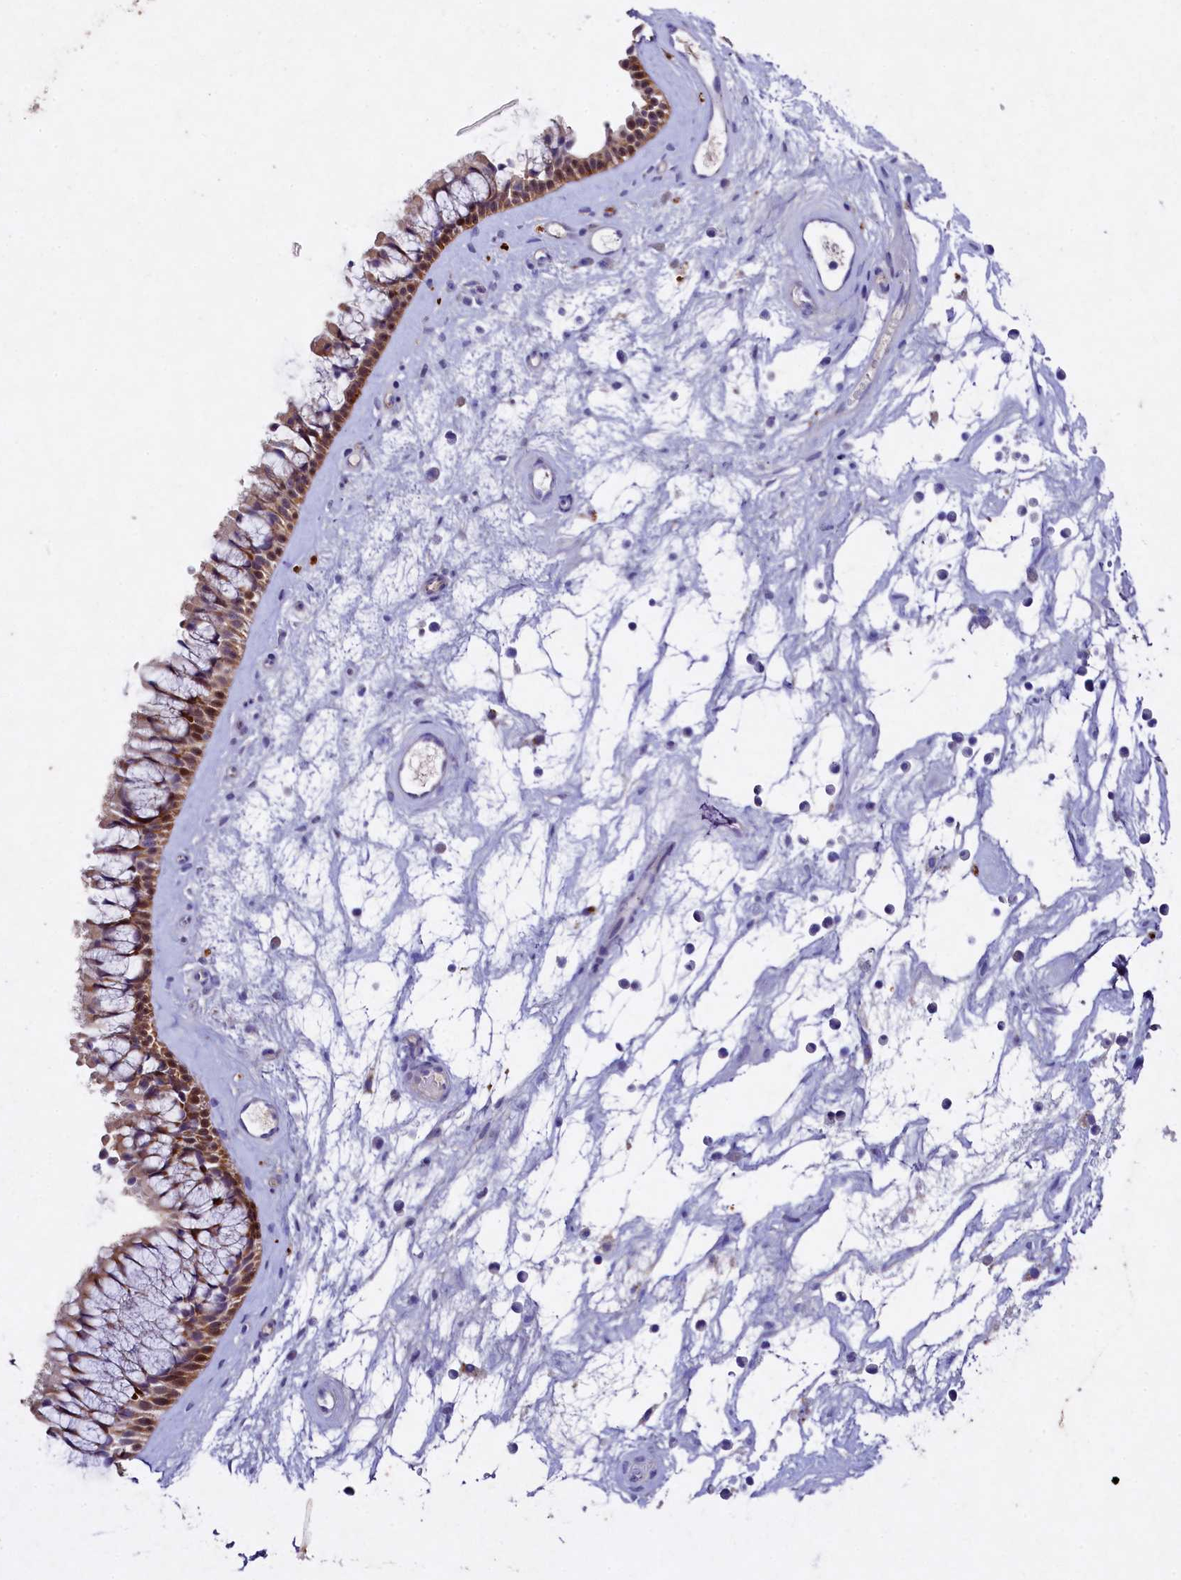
{"staining": {"intensity": "moderate", "quantity": ">75%", "location": "cytoplasmic/membranous"}, "tissue": "nasopharynx", "cell_type": "Respiratory epithelial cells", "image_type": "normal", "snomed": [{"axis": "morphology", "description": "Normal tissue, NOS"}, {"axis": "topography", "description": "Nasopharynx"}], "caption": "Moderate cytoplasmic/membranous positivity for a protein is present in about >75% of respiratory epithelial cells of benign nasopharynx using IHC.", "gene": "TGDS", "patient": {"sex": "male", "age": 64}}